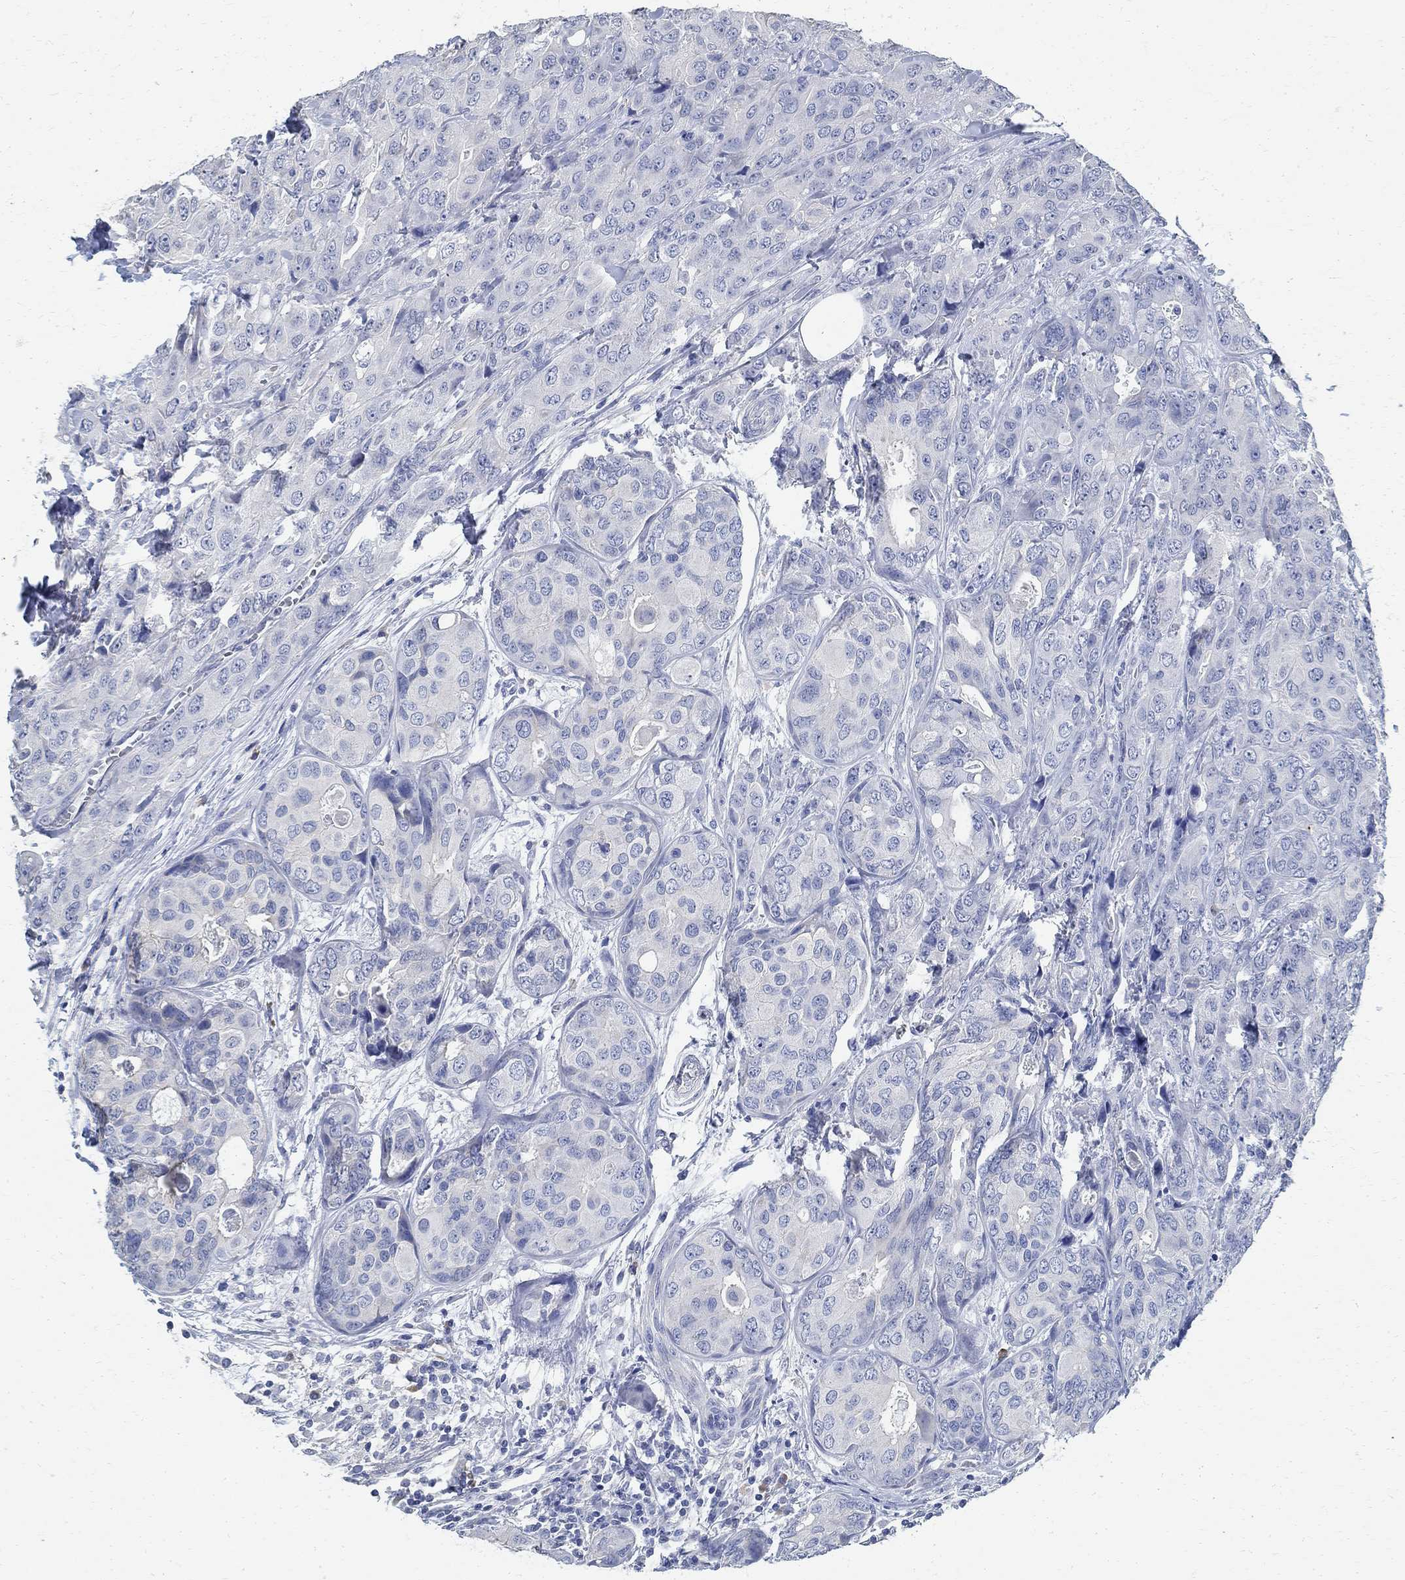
{"staining": {"intensity": "negative", "quantity": "none", "location": "none"}, "tissue": "breast cancer", "cell_type": "Tumor cells", "image_type": "cancer", "snomed": [{"axis": "morphology", "description": "Duct carcinoma"}, {"axis": "topography", "description": "Breast"}], "caption": "This is a photomicrograph of immunohistochemistry staining of breast intraductal carcinoma, which shows no positivity in tumor cells.", "gene": "PRX", "patient": {"sex": "female", "age": 43}}